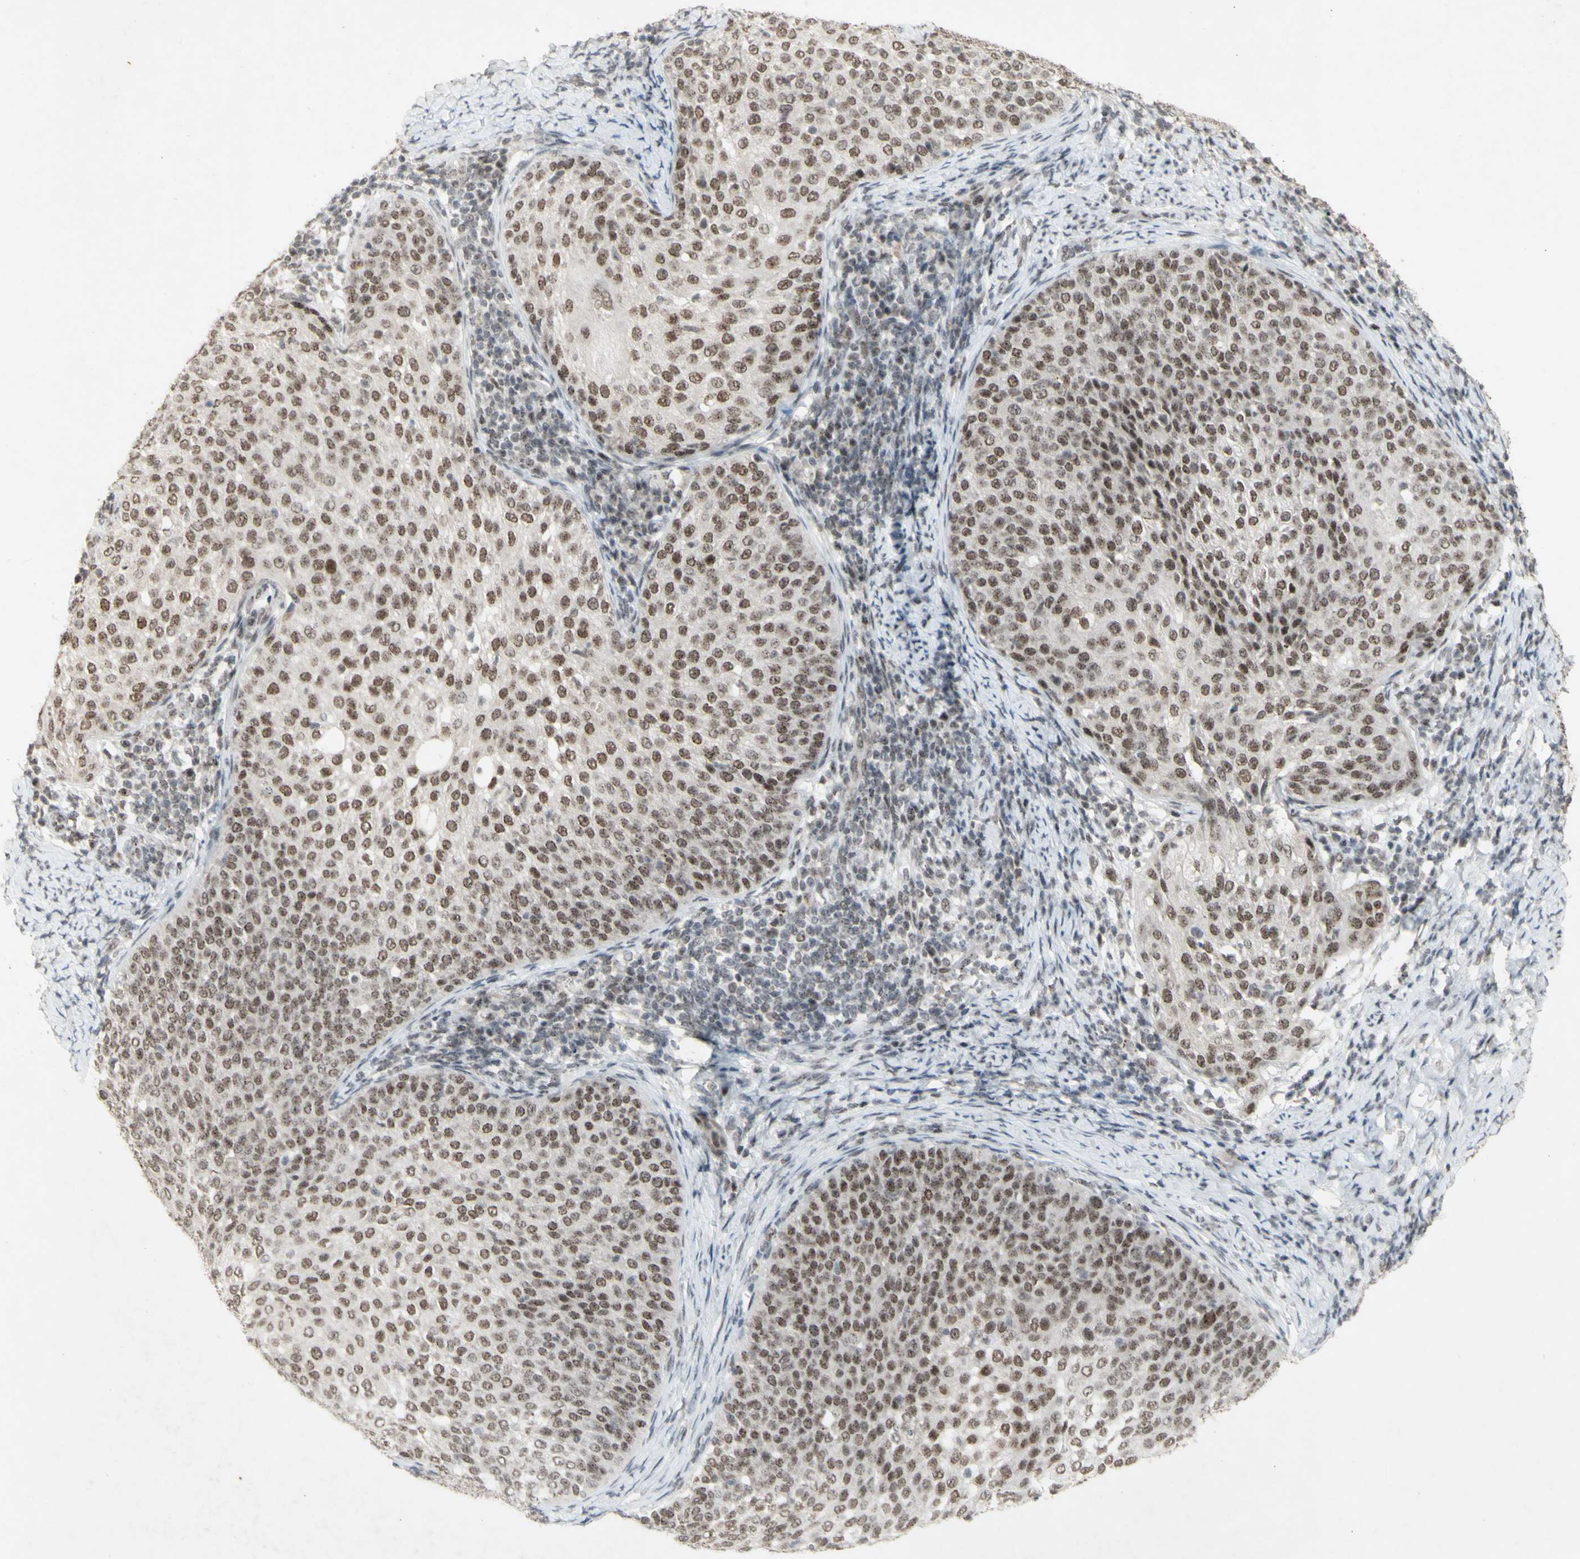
{"staining": {"intensity": "moderate", "quantity": ">75%", "location": "nuclear"}, "tissue": "cervical cancer", "cell_type": "Tumor cells", "image_type": "cancer", "snomed": [{"axis": "morphology", "description": "Squamous cell carcinoma, NOS"}, {"axis": "topography", "description": "Cervix"}], "caption": "Human squamous cell carcinoma (cervical) stained with a brown dye displays moderate nuclear positive positivity in about >75% of tumor cells.", "gene": "CENPB", "patient": {"sex": "female", "age": 51}}